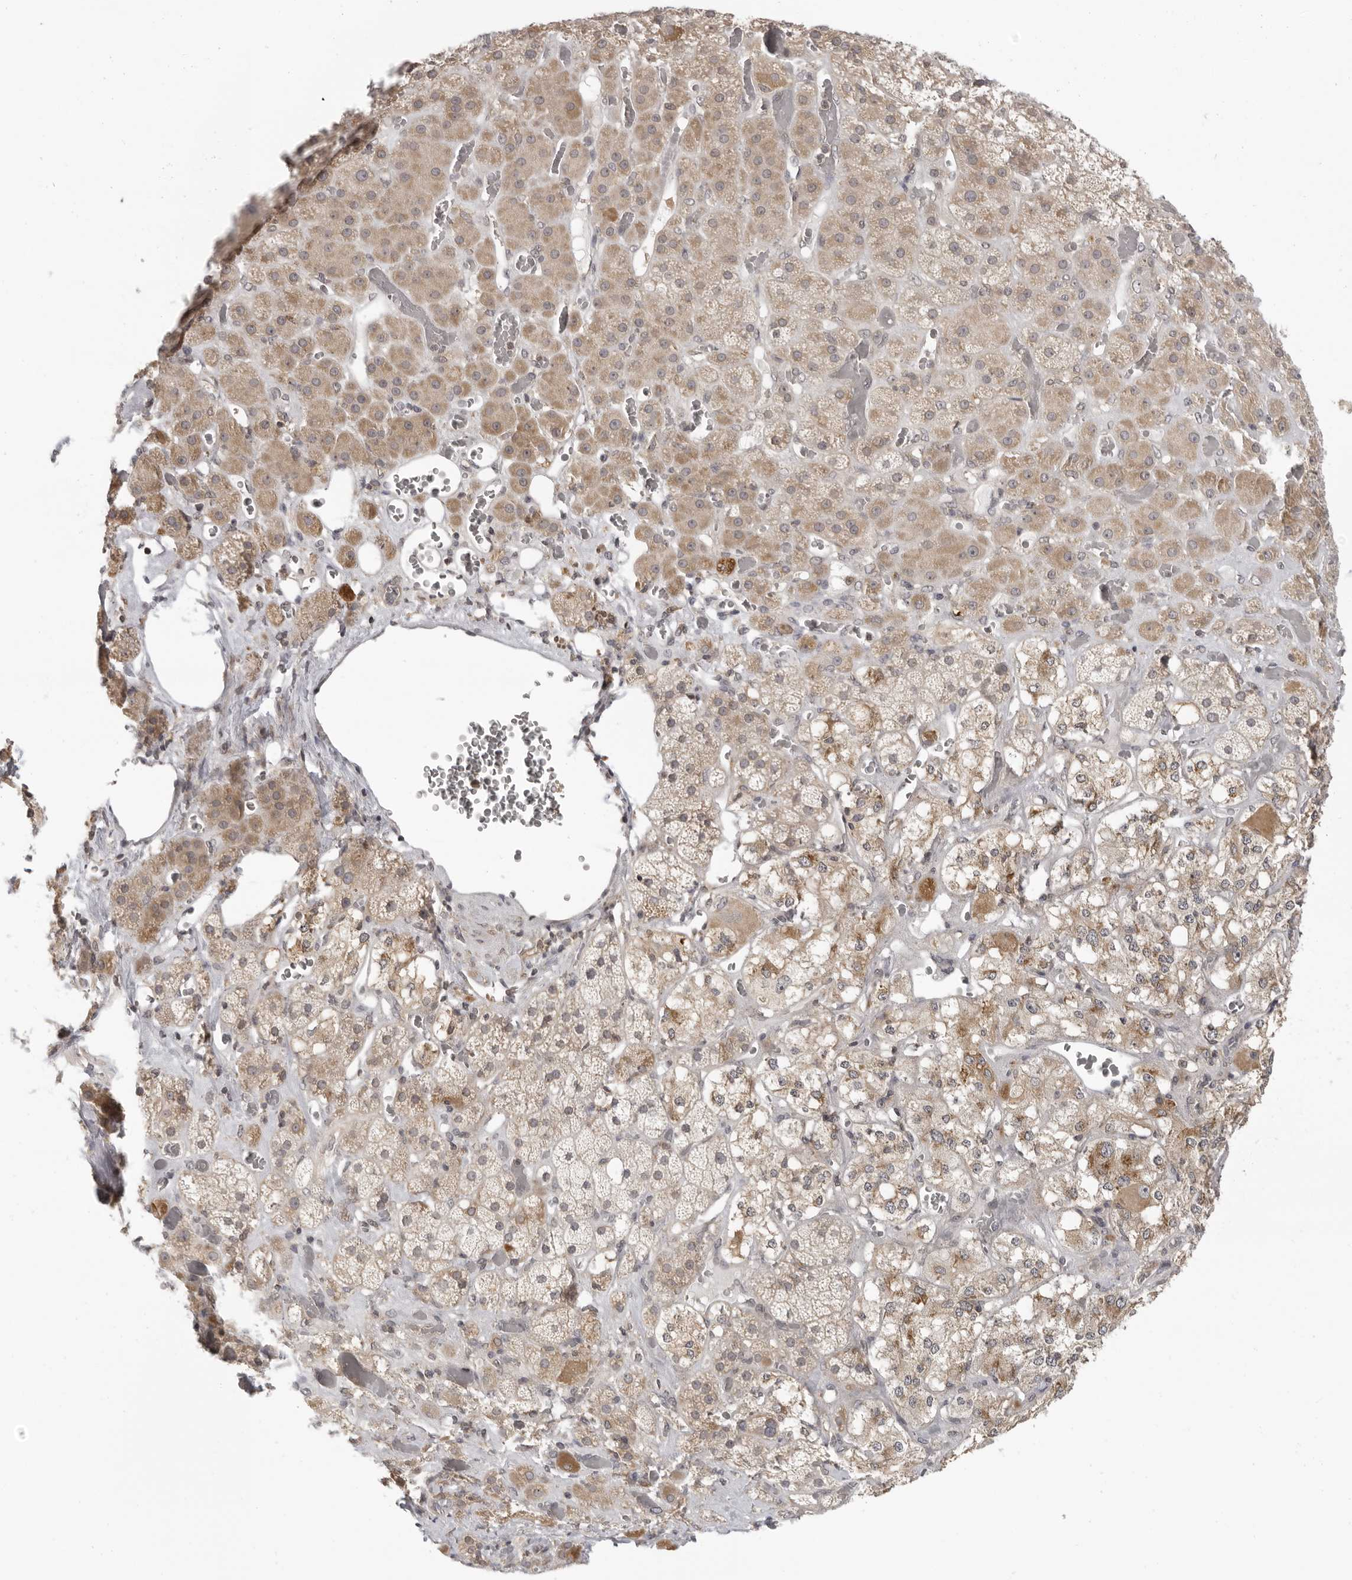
{"staining": {"intensity": "moderate", "quantity": ">75%", "location": "cytoplasmic/membranous"}, "tissue": "adrenal gland", "cell_type": "Glandular cells", "image_type": "normal", "snomed": [{"axis": "morphology", "description": "Normal tissue, NOS"}, {"axis": "topography", "description": "Adrenal gland"}], "caption": "Protein staining of unremarkable adrenal gland displays moderate cytoplasmic/membranous staining in approximately >75% of glandular cells.", "gene": "PRRC2A", "patient": {"sex": "male", "age": 57}}